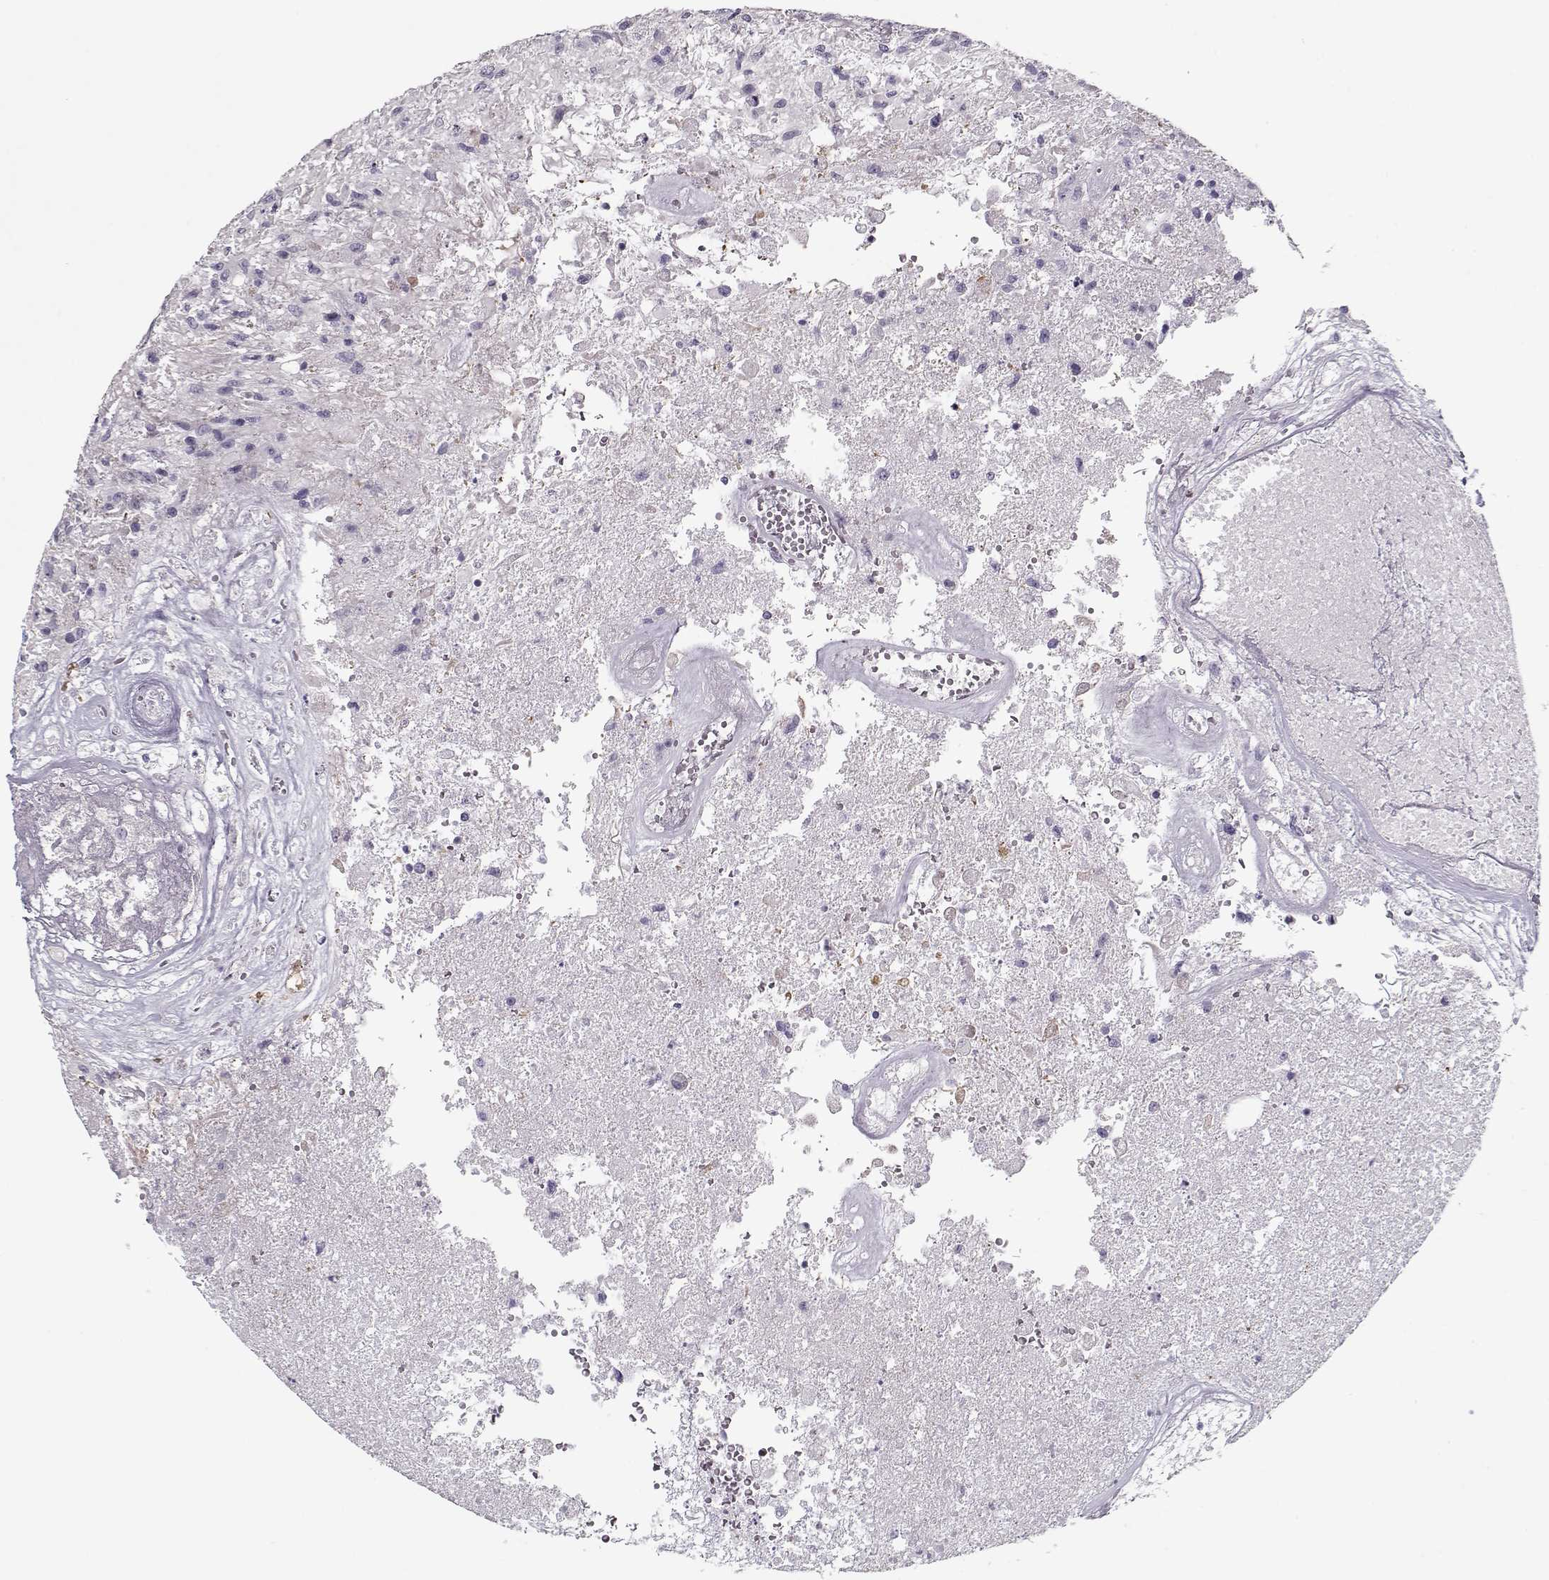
{"staining": {"intensity": "negative", "quantity": "none", "location": "none"}, "tissue": "glioma", "cell_type": "Tumor cells", "image_type": "cancer", "snomed": [{"axis": "morphology", "description": "Glioma, malignant, High grade"}, {"axis": "topography", "description": "Brain"}], "caption": "Micrograph shows no protein staining in tumor cells of malignant high-grade glioma tissue.", "gene": "CCDC136", "patient": {"sex": "male", "age": 56}}